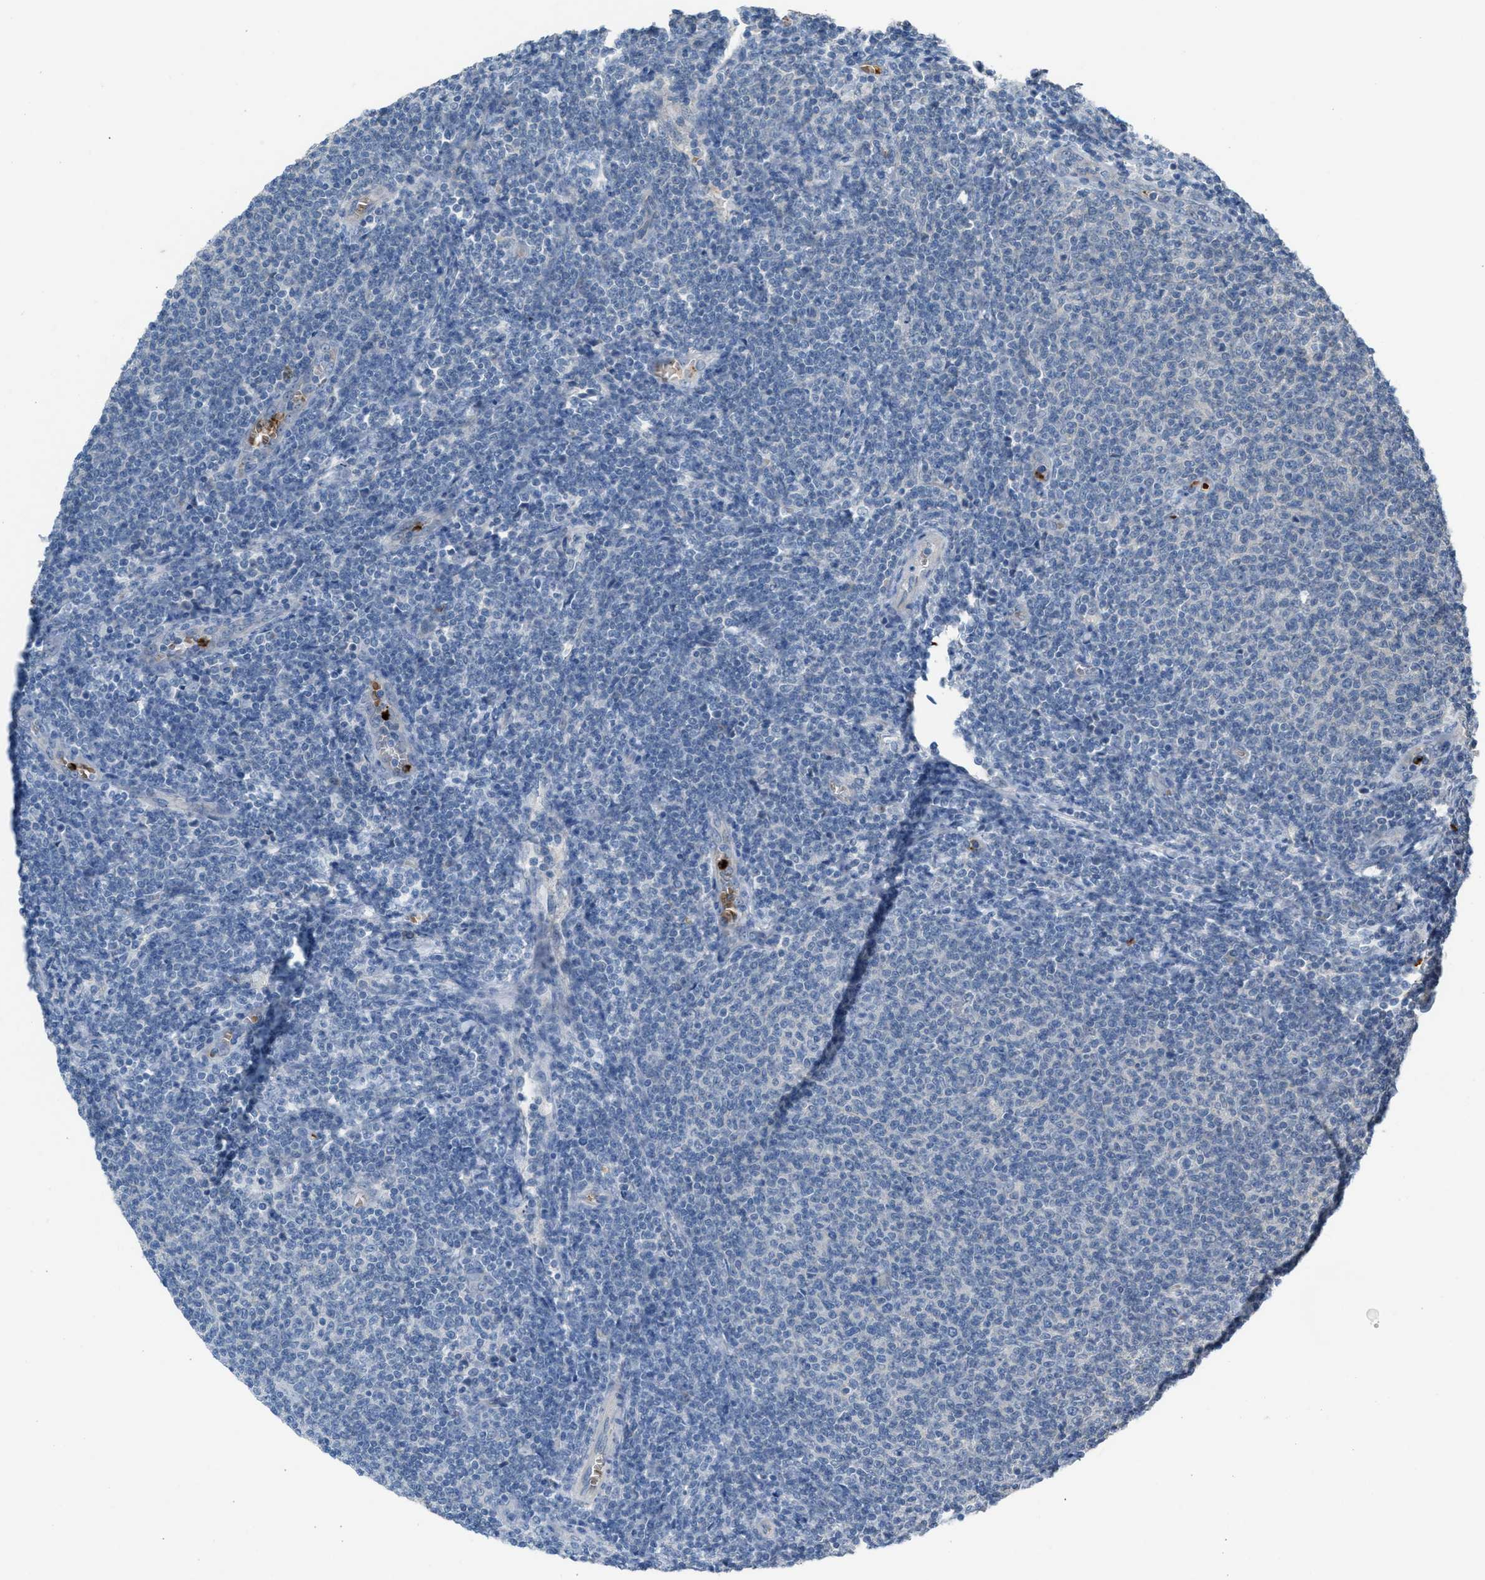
{"staining": {"intensity": "negative", "quantity": "none", "location": "none"}, "tissue": "lymphoma", "cell_type": "Tumor cells", "image_type": "cancer", "snomed": [{"axis": "morphology", "description": "Malignant lymphoma, non-Hodgkin's type, Low grade"}, {"axis": "topography", "description": "Lymph node"}], "caption": "Human low-grade malignant lymphoma, non-Hodgkin's type stained for a protein using IHC reveals no positivity in tumor cells.", "gene": "CFAP77", "patient": {"sex": "male", "age": 66}}